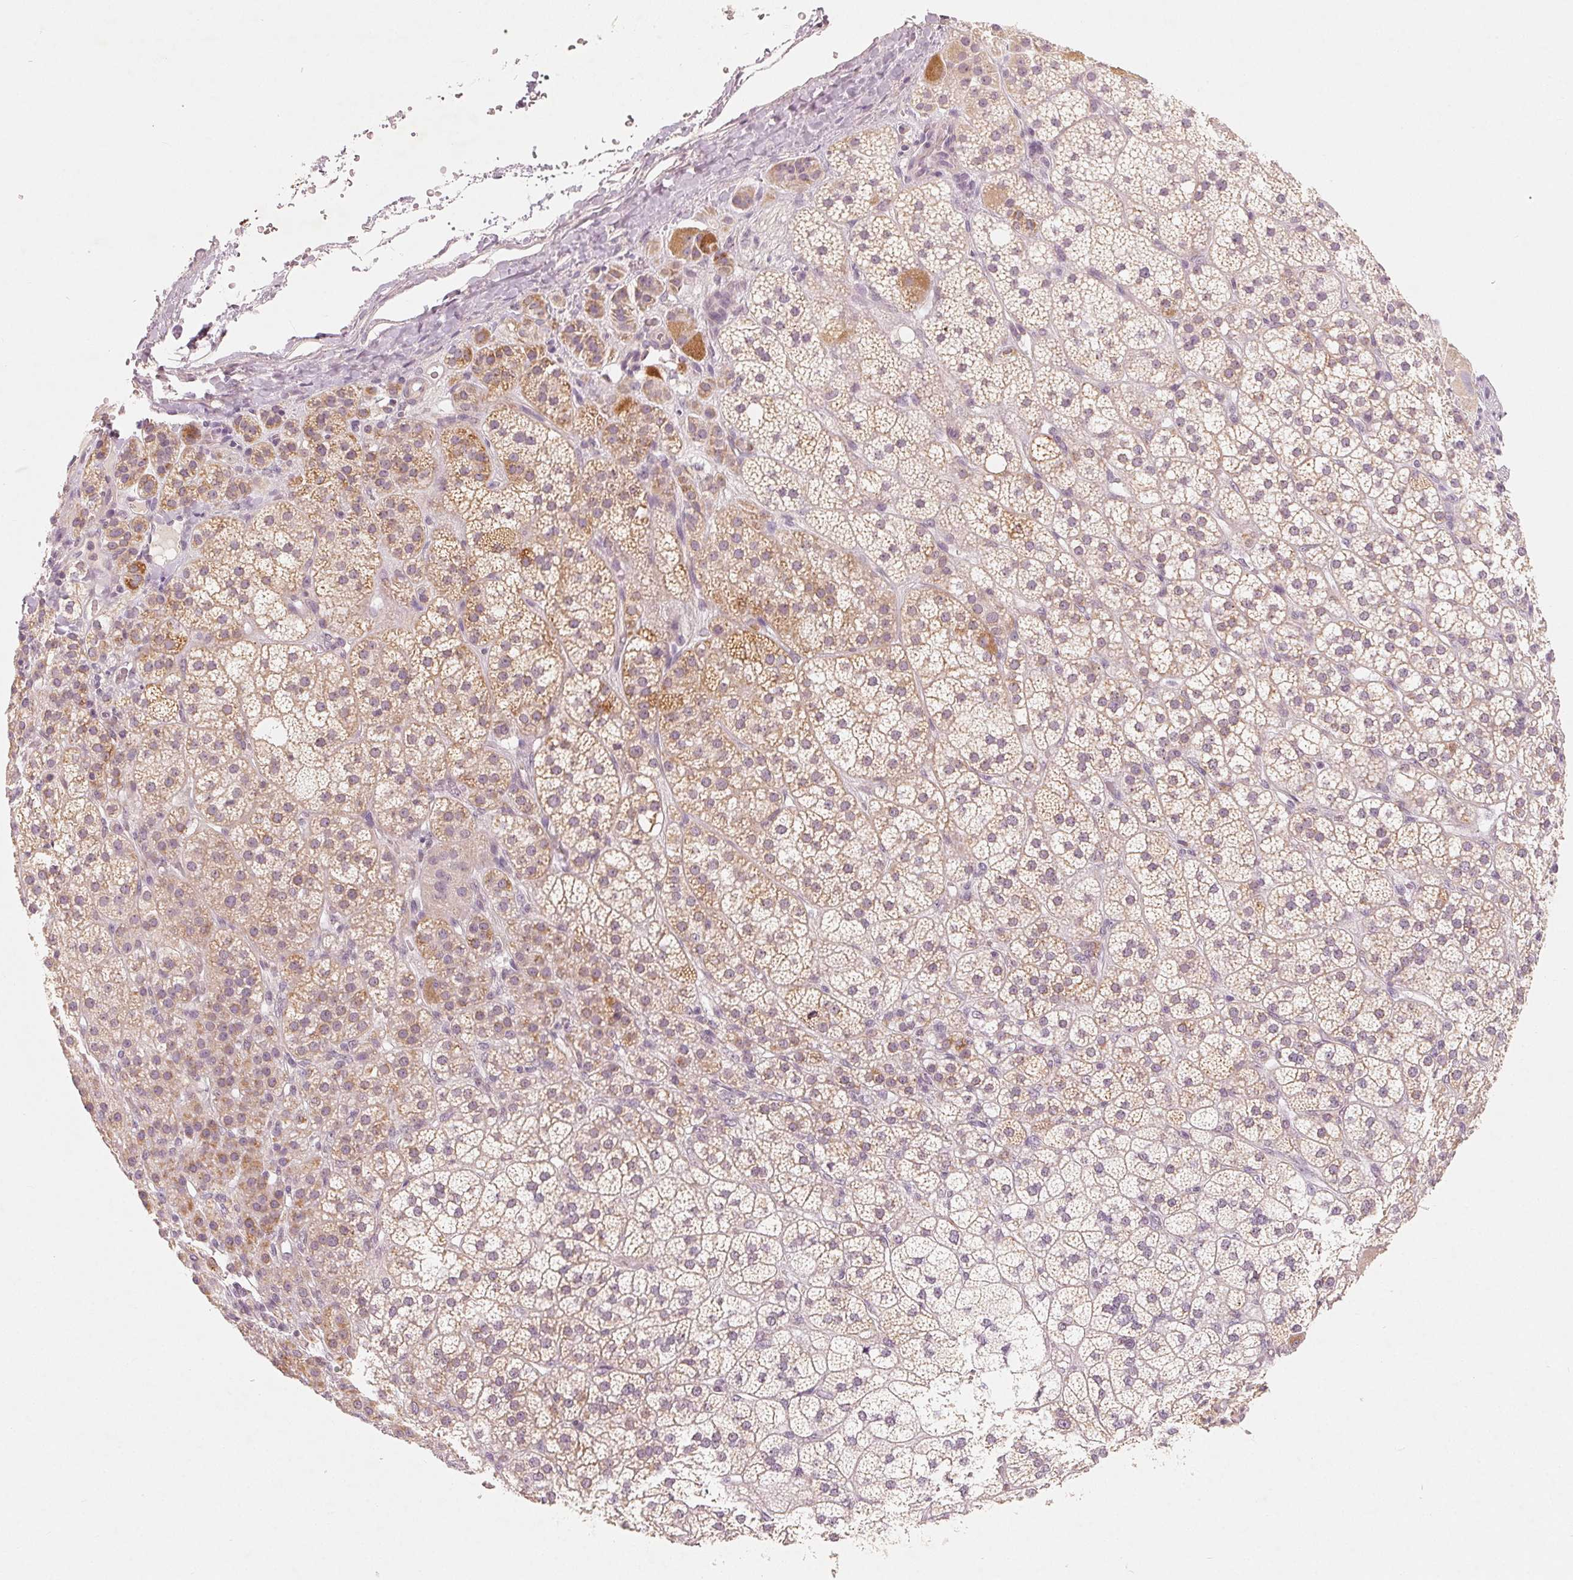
{"staining": {"intensity": "moderate", "quantity": "25%-75%", "location": "cytoplasmic/membranous"}, "tissue": "adrenal gland", "cell_type": "Glandular cells", "image_type": "normal", "snomed": [{"axis": "morphology", "description": "Normal tissue, NOS"}, {"axis": "topography", "description": "Adrenal gland"}], "caption": "Immunohistochemistry (IHC) histopathology image of benign adrenal gland: adrenal gland stained using IHC exhibits medium levels of moderate protein expression localized specifically in the cytoplasmic/membranous of glandular cells, appearing as a cytoplasmic/membranous brown color.", "gene": "GHITM", "patient": {"sex": "female", "age": 60}}